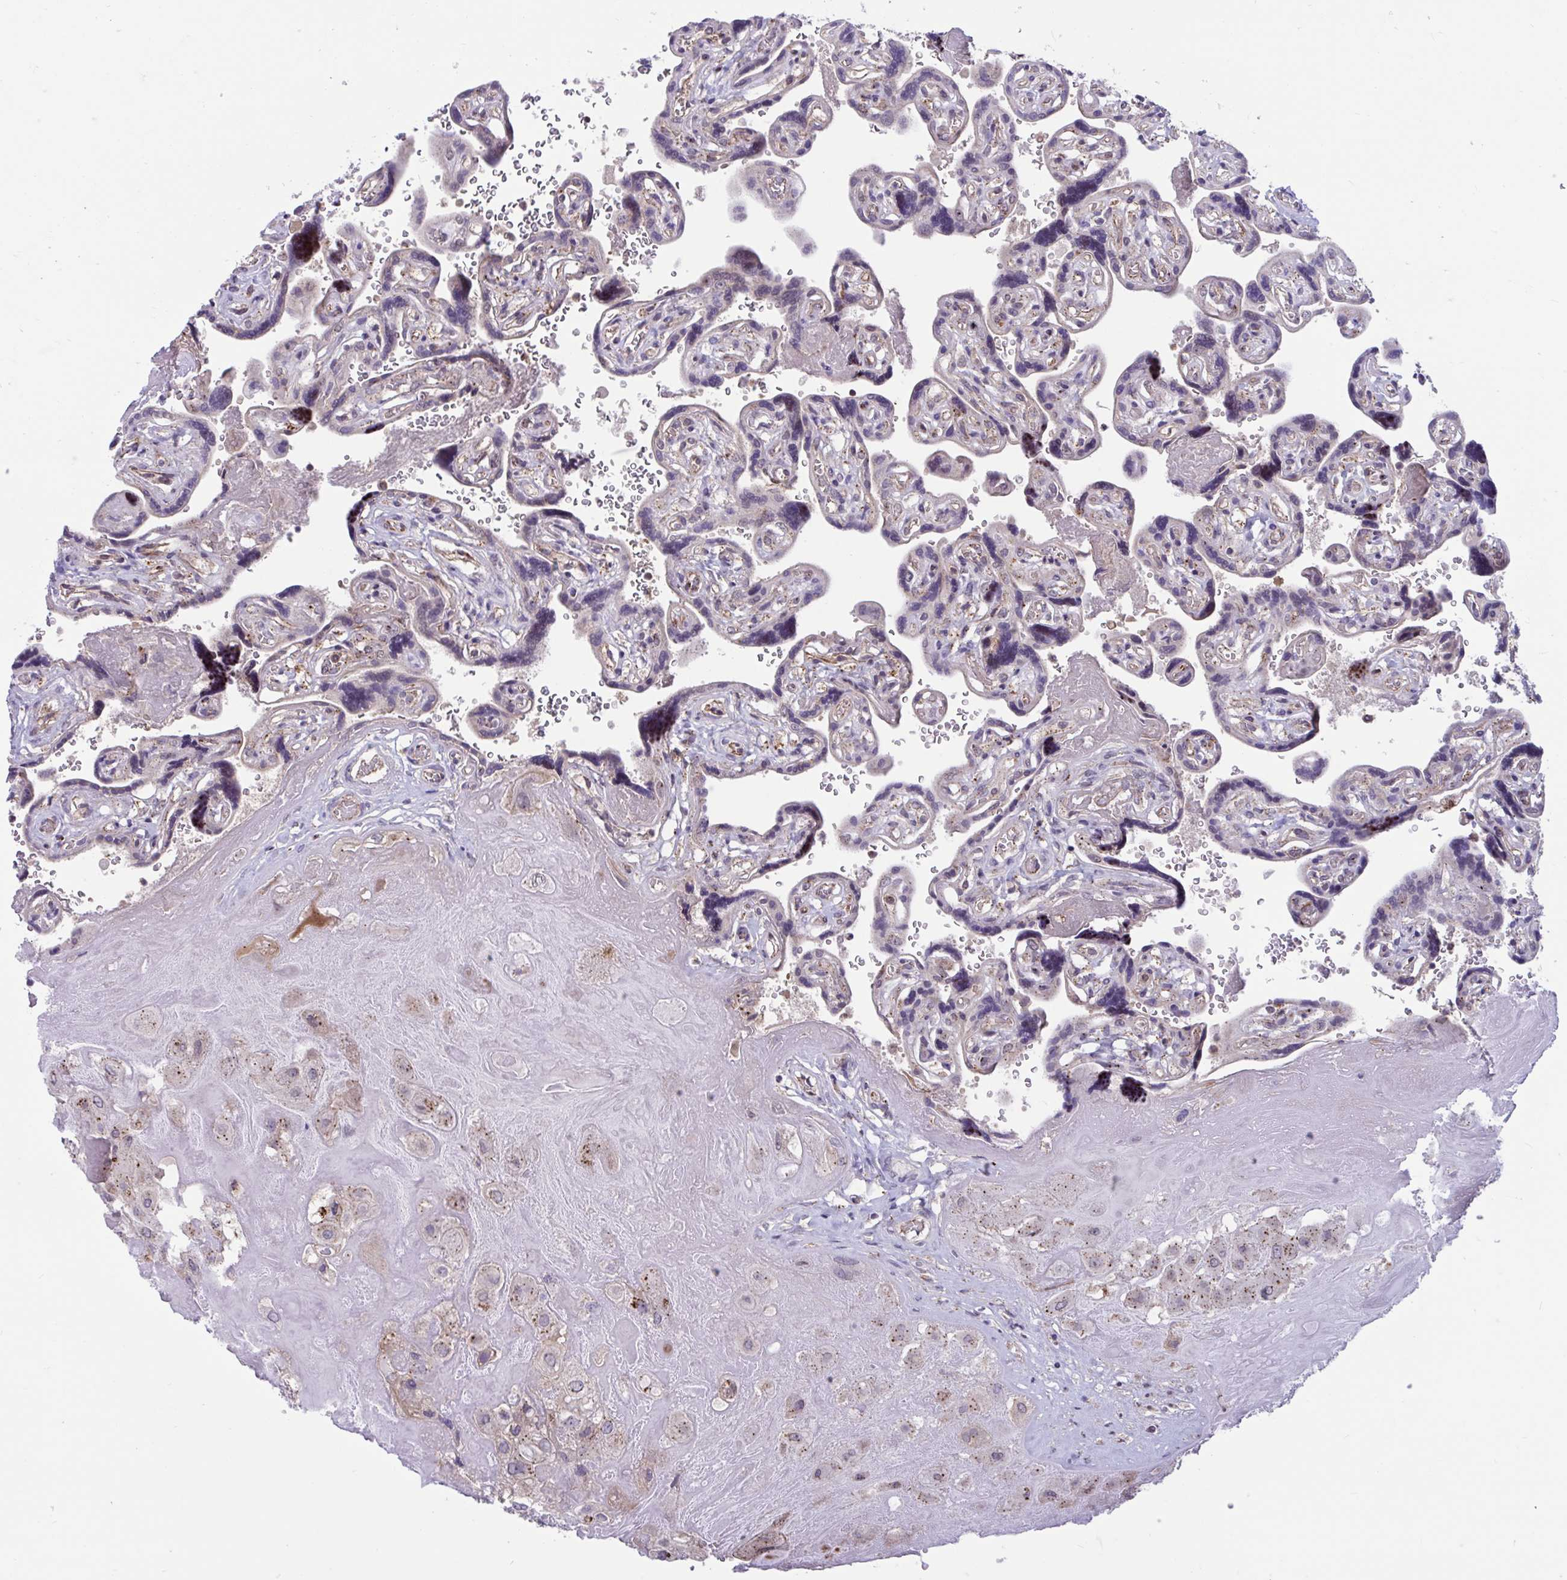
{"staining": {"intensity": "moderate", "quantity": "25%-75%", "location": "cytoplasmic/membranous"}, "tissue": "placenta", "cell_type": "Decidual cells", "image_type": "normal", "snomed": [{"axis": "morphology", "description": "Normal tissue, NOS"}, {"axis": "topography", "description": "Placenta"}], "caption": "IHC (DAB) staining of unremarkable human placenta reveals moderate cytoplasmic/membranous protein expression in approximately 25%-75% of decidual cells. (Brightfield microscopy of DAB IHC at high magnification).", "gene": "IST1", "patient": {"sex": "female", "age": 32}}